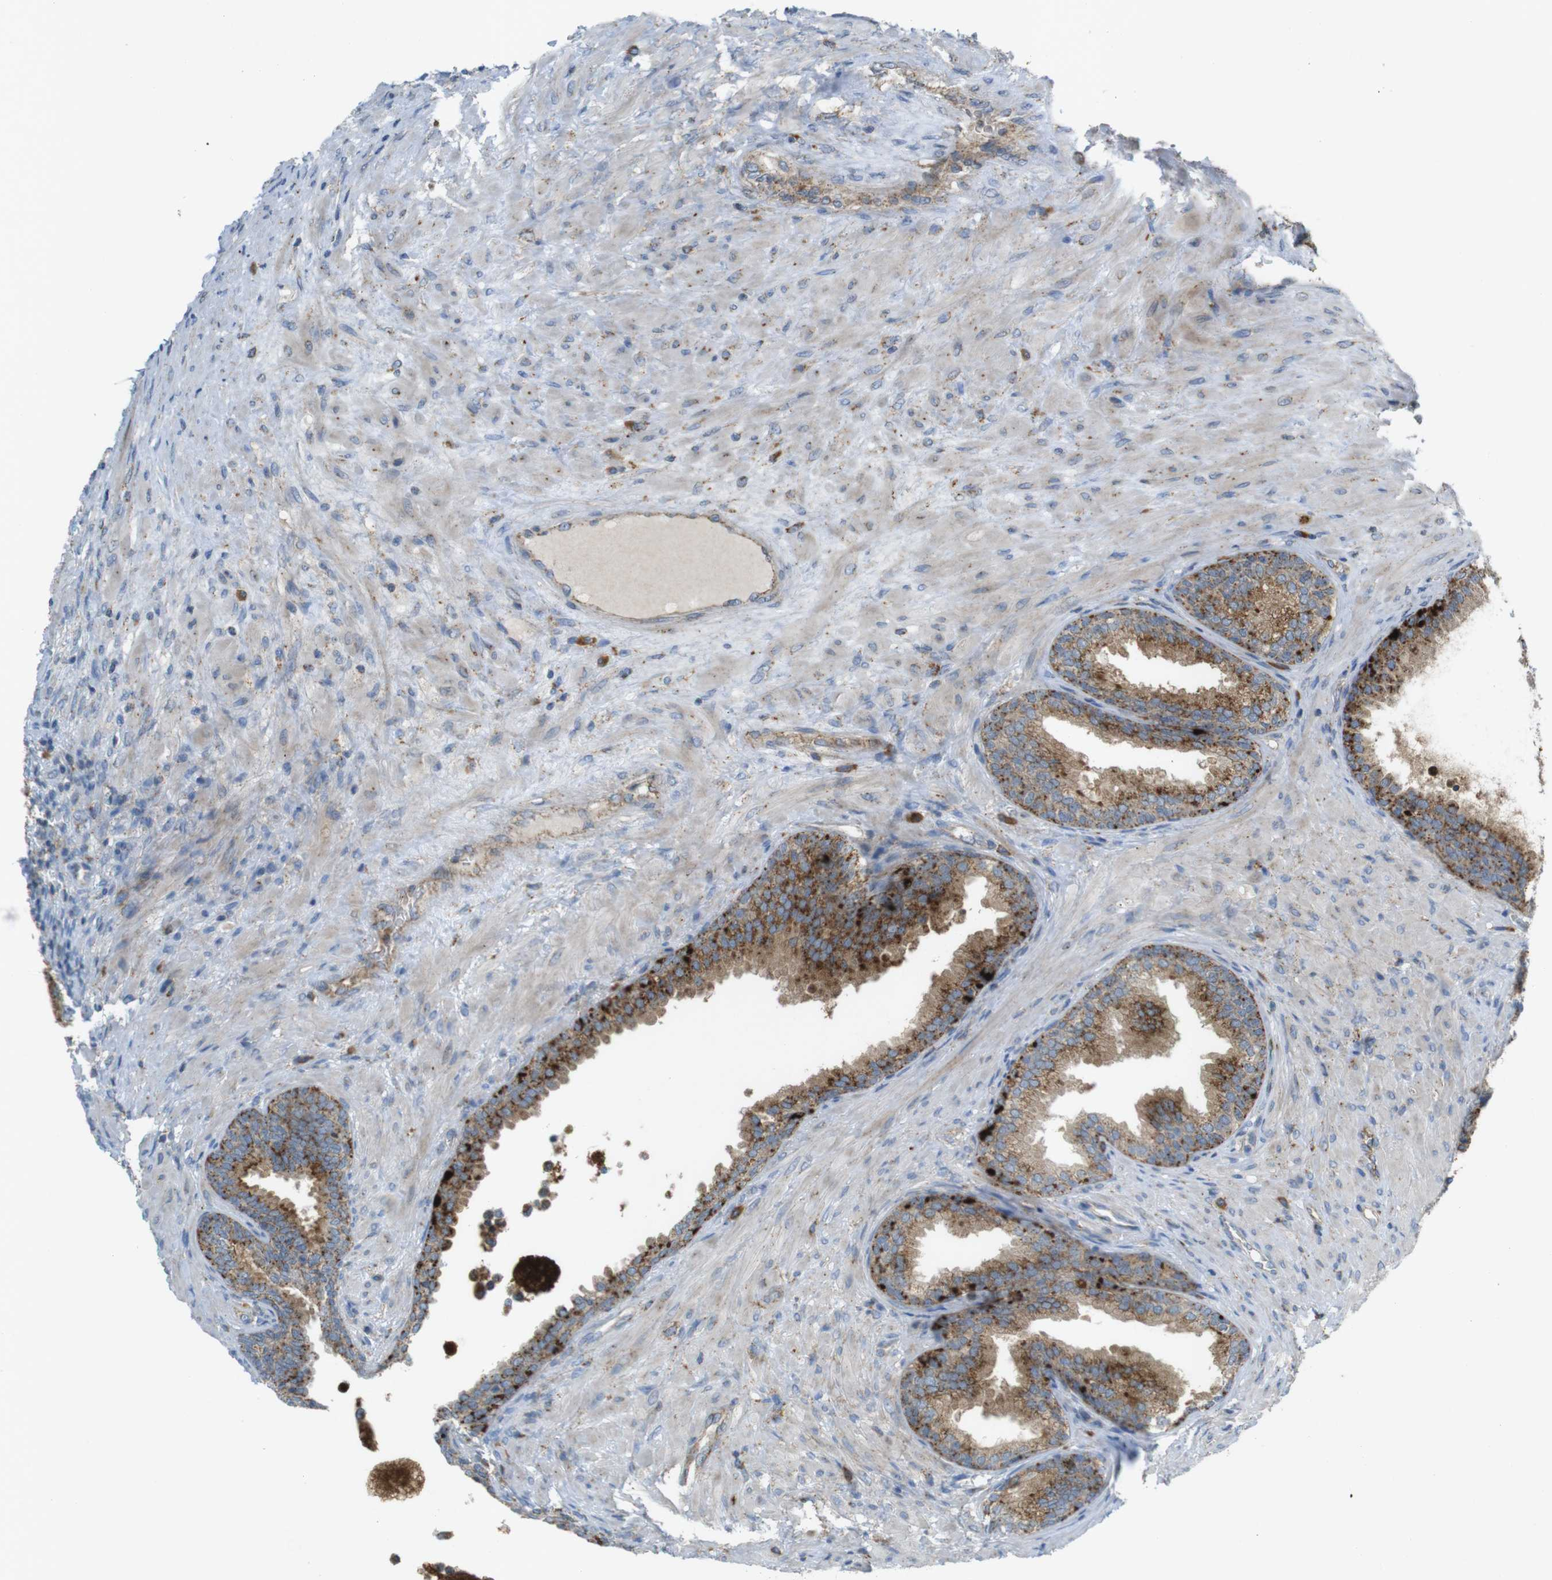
{"staining": {"intensity": "moderate", "quantity": ">75%", "location": "cytoplasmic/membranous"}, "tissue": "prostate", "cell_type": "Glandular cells", "image_type": "normal", "snomed": [{"axis": "morphology", "description": "Normal tissue, NOS"}, {"axis": "topography", "description": "Prostate"}], "caption": "High-magnification brightfield microscopy of unremarkable prostate stained with DAB (3,3'-diaminobenzidine) (brown) and counterstained with hematoxylin (blue). glandular cells exhibit moderate cytoplasmic/membranous staining is identified in about>75% of cells.", "gene": "LAMP1", "patient": {"sex": "male", "age": 76}}